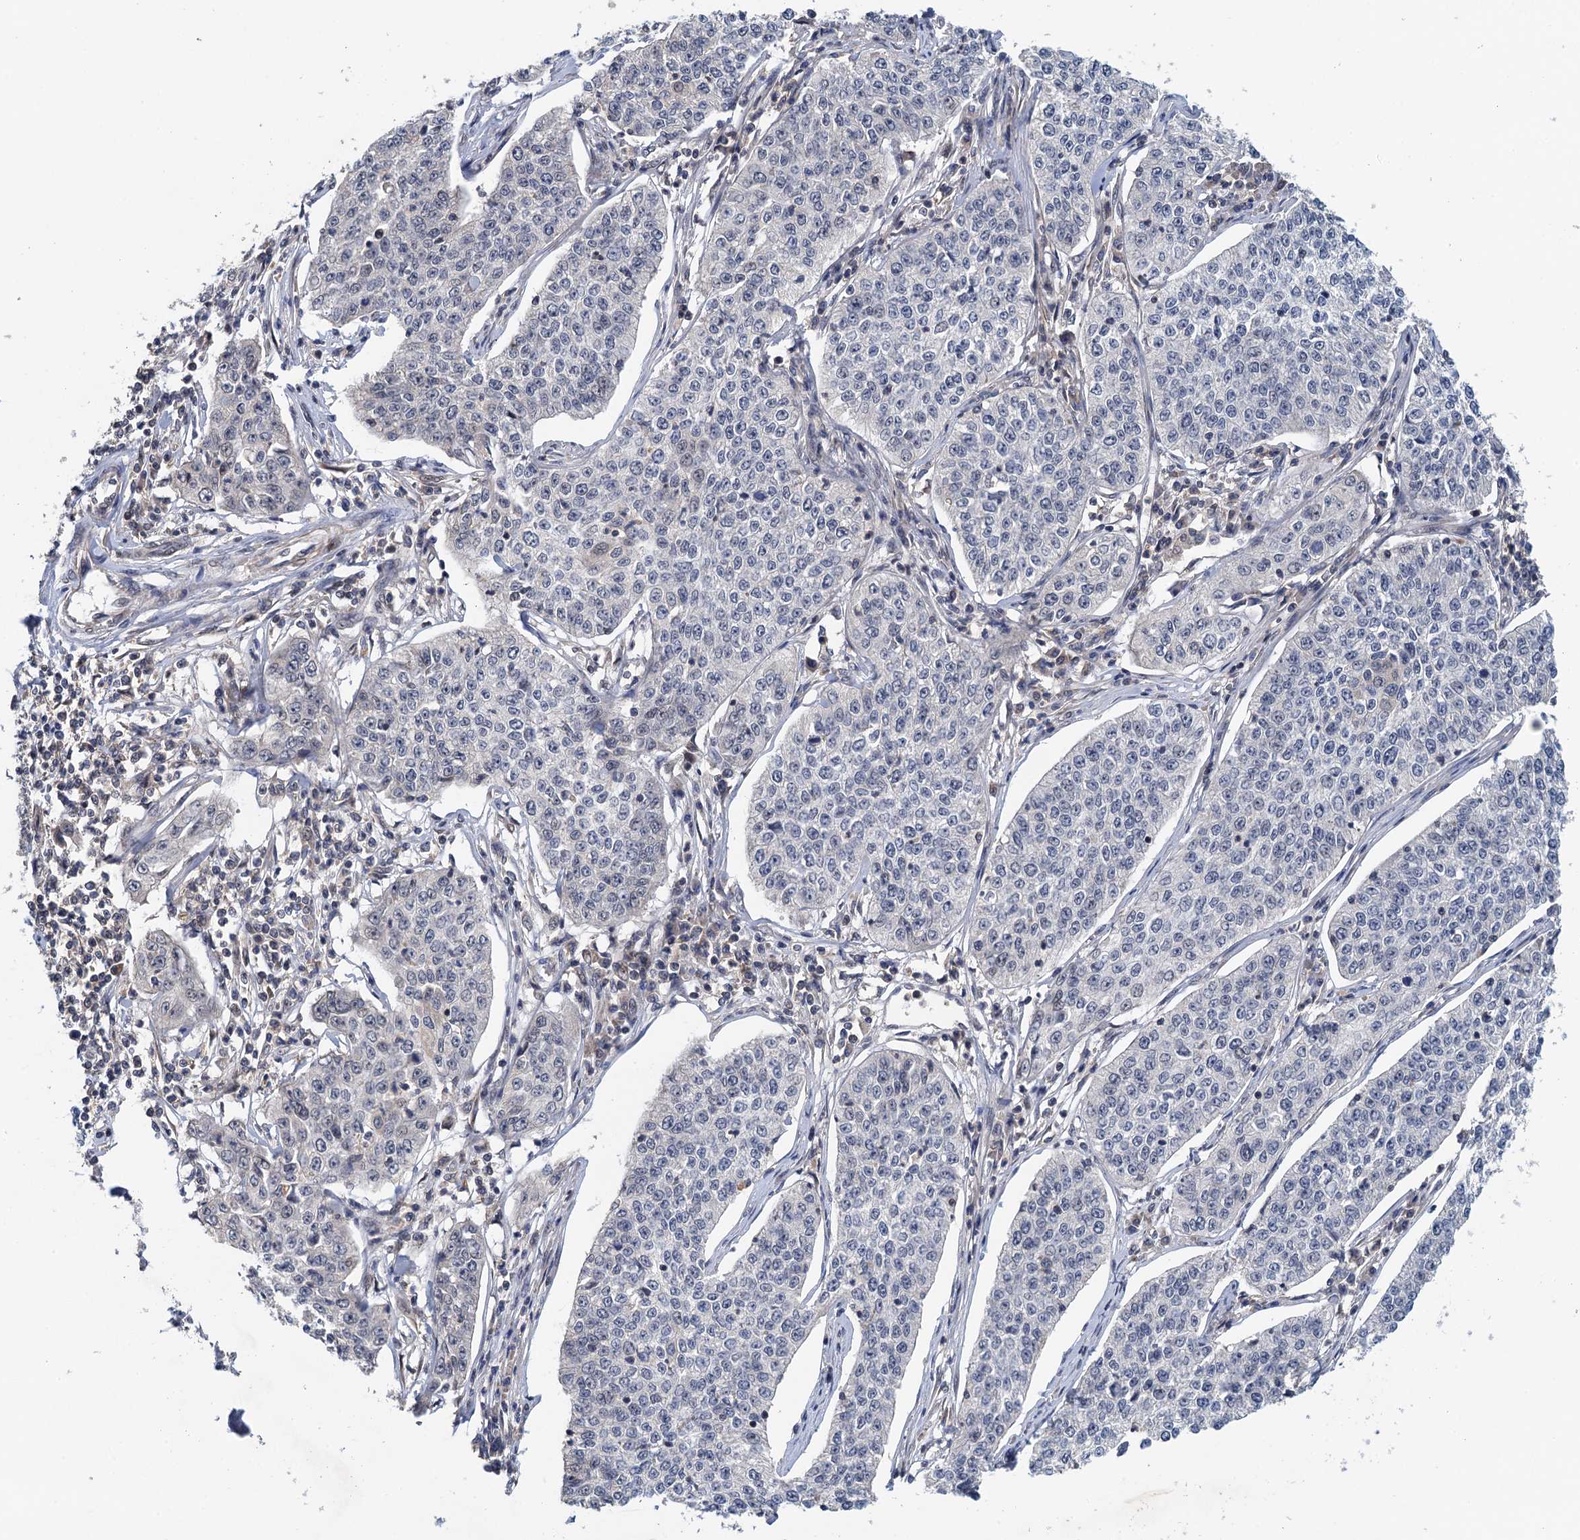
{"staining": {"intensity": "negative", "quantity": "none", "location": "none"}, "tissue": "cervical cancer", "cell_type": "Tumor cells", "image_type": "cancer", "snomed": [{"axis": "morphology", "description": "Squamous cell carcinoma, NOS"}, {"axis": "topography", "description": "Cervix"}], "caption": "High power microscopy micrograph of an immunohistochemistry image of squamous cell carcinoma (cervical), revealing no significant staining in tumor cells.", "gene": "MDM1", "patient": {"sex": "female", "age": 35}}